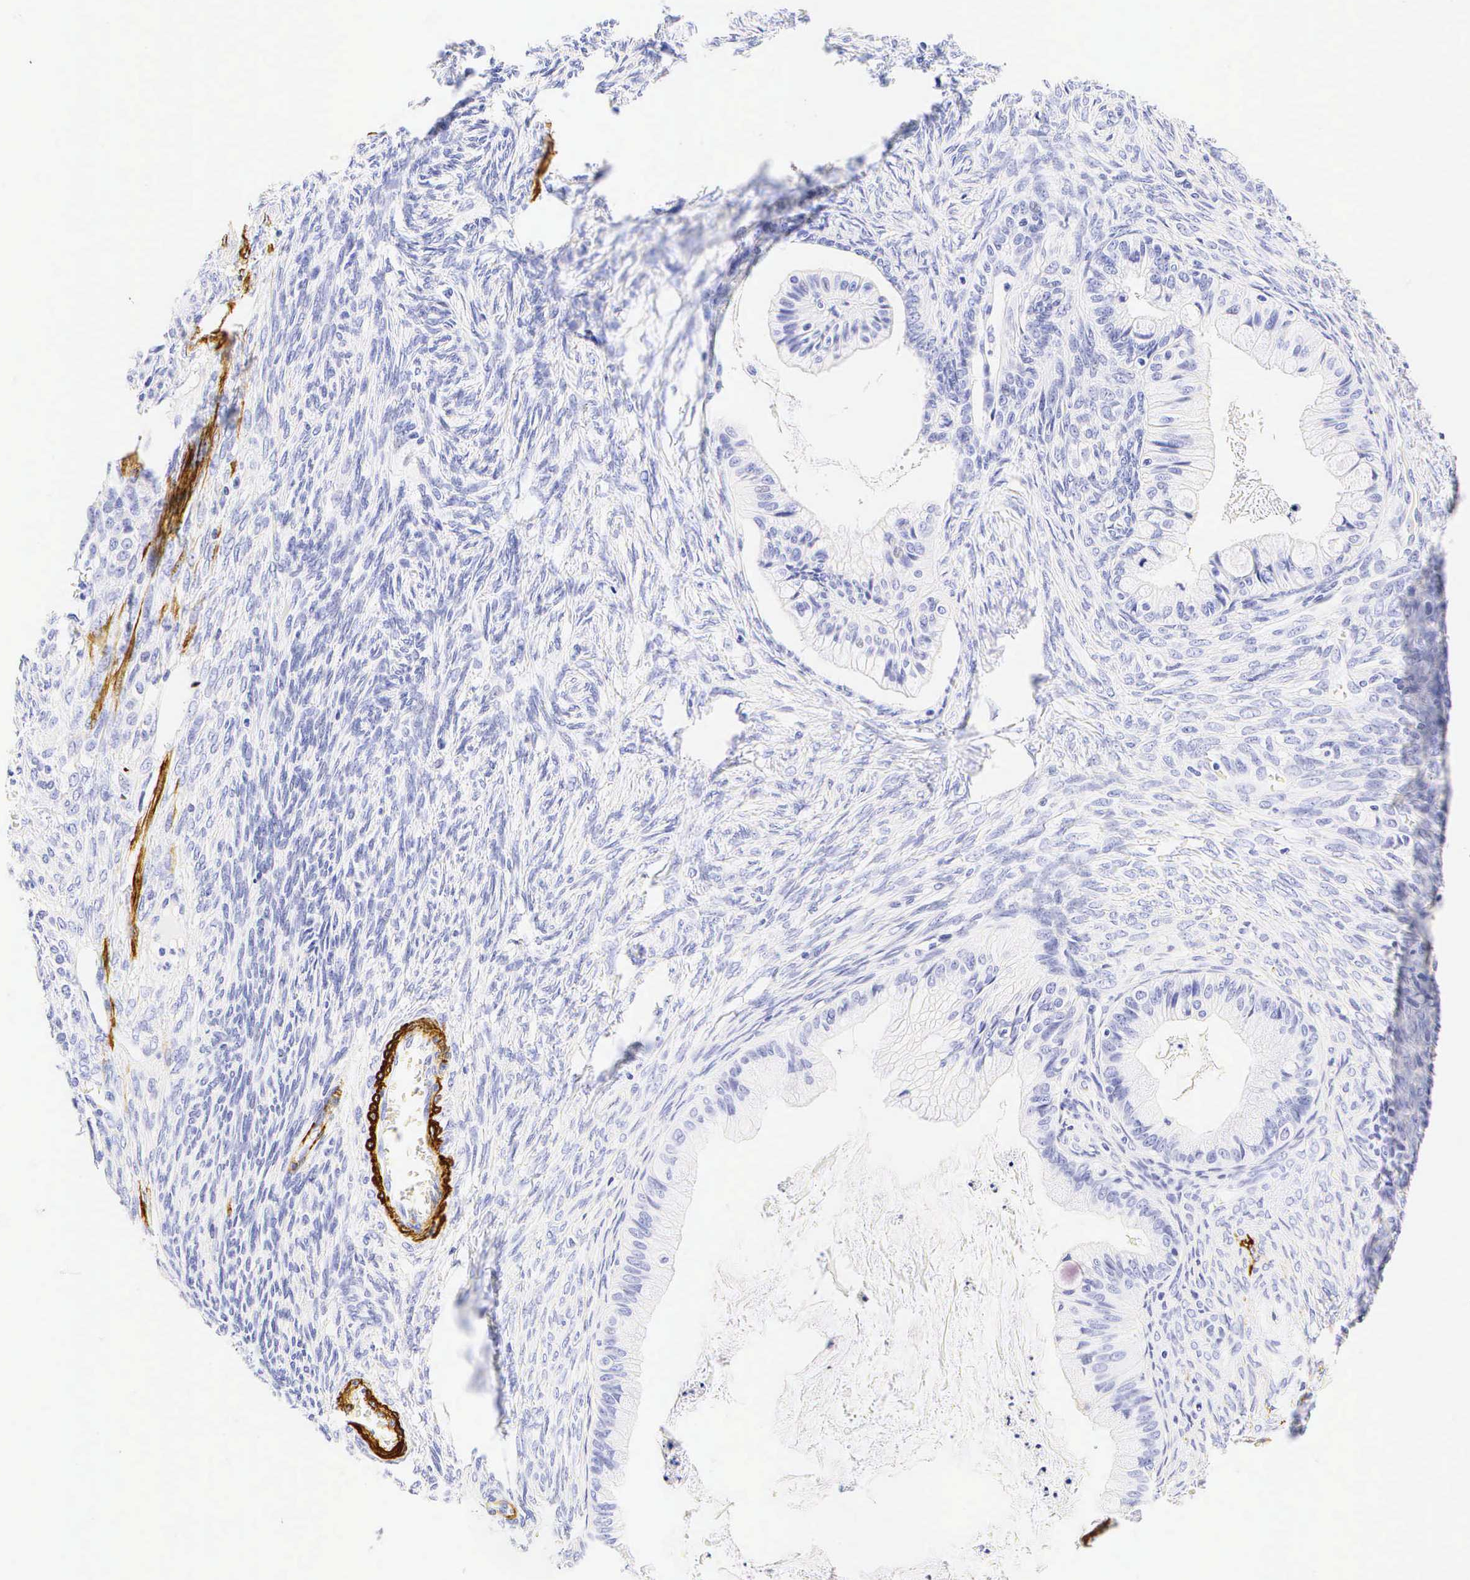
{"staining": {"intensity": "negative", "quantity": "none", "location": "none"}, "tissue": "ovarian cancer", "cell_type": "Tumor cells", "image_type": "cancer", "snomed": [{"axis": "morphology", "description": "Cystadenocarcinoma, mucinous, NOS"}, {"axis": "topography", "description": "Ovary"}], "caption": "There is no significant staining in tumor cells of ovarian cancer.", "gene": "CALD1", "patient": {"sex": "female", "age": 57}}